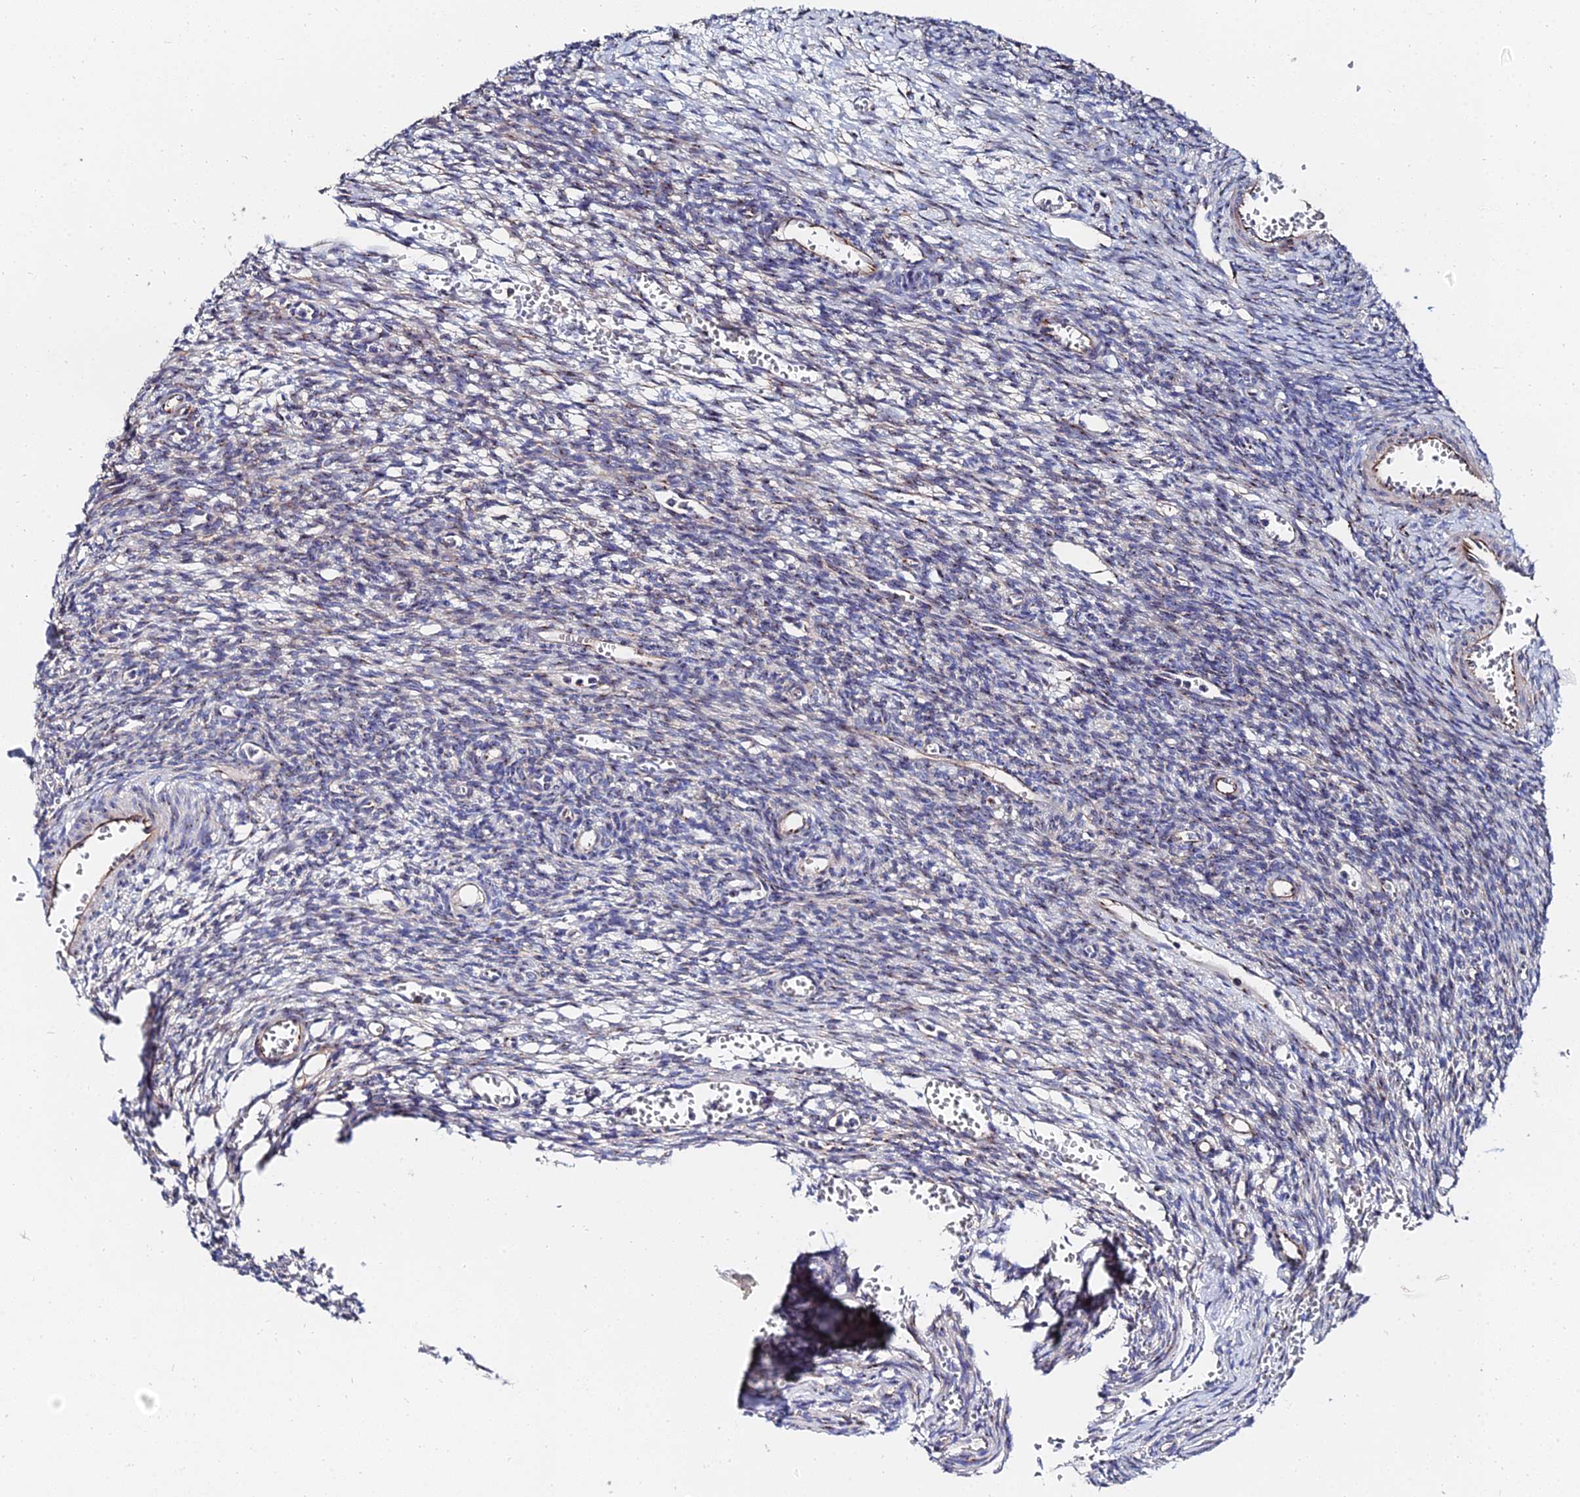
{"staining": {"intensity": "moderate", "quantity": "<25%", "location": "cytoplasmic/membranous"}, "tissue": "ovary", "cell_type": "Ovarian stroma cells", "image_type": "normal", "snomed": [{"axis": "morphology", "description": "Normal tissue, NOS"}, {"axis": "topography", "description": "Ovary"}], "caption": "A low amount of moderate cytoplasmic/membranous staining is present in about <25% of ovarian stroma cells in normal ovary. Nuclei are stained in blue.", "gene": "BORCS8", "patient": {"sex": "female", "age": 39}}